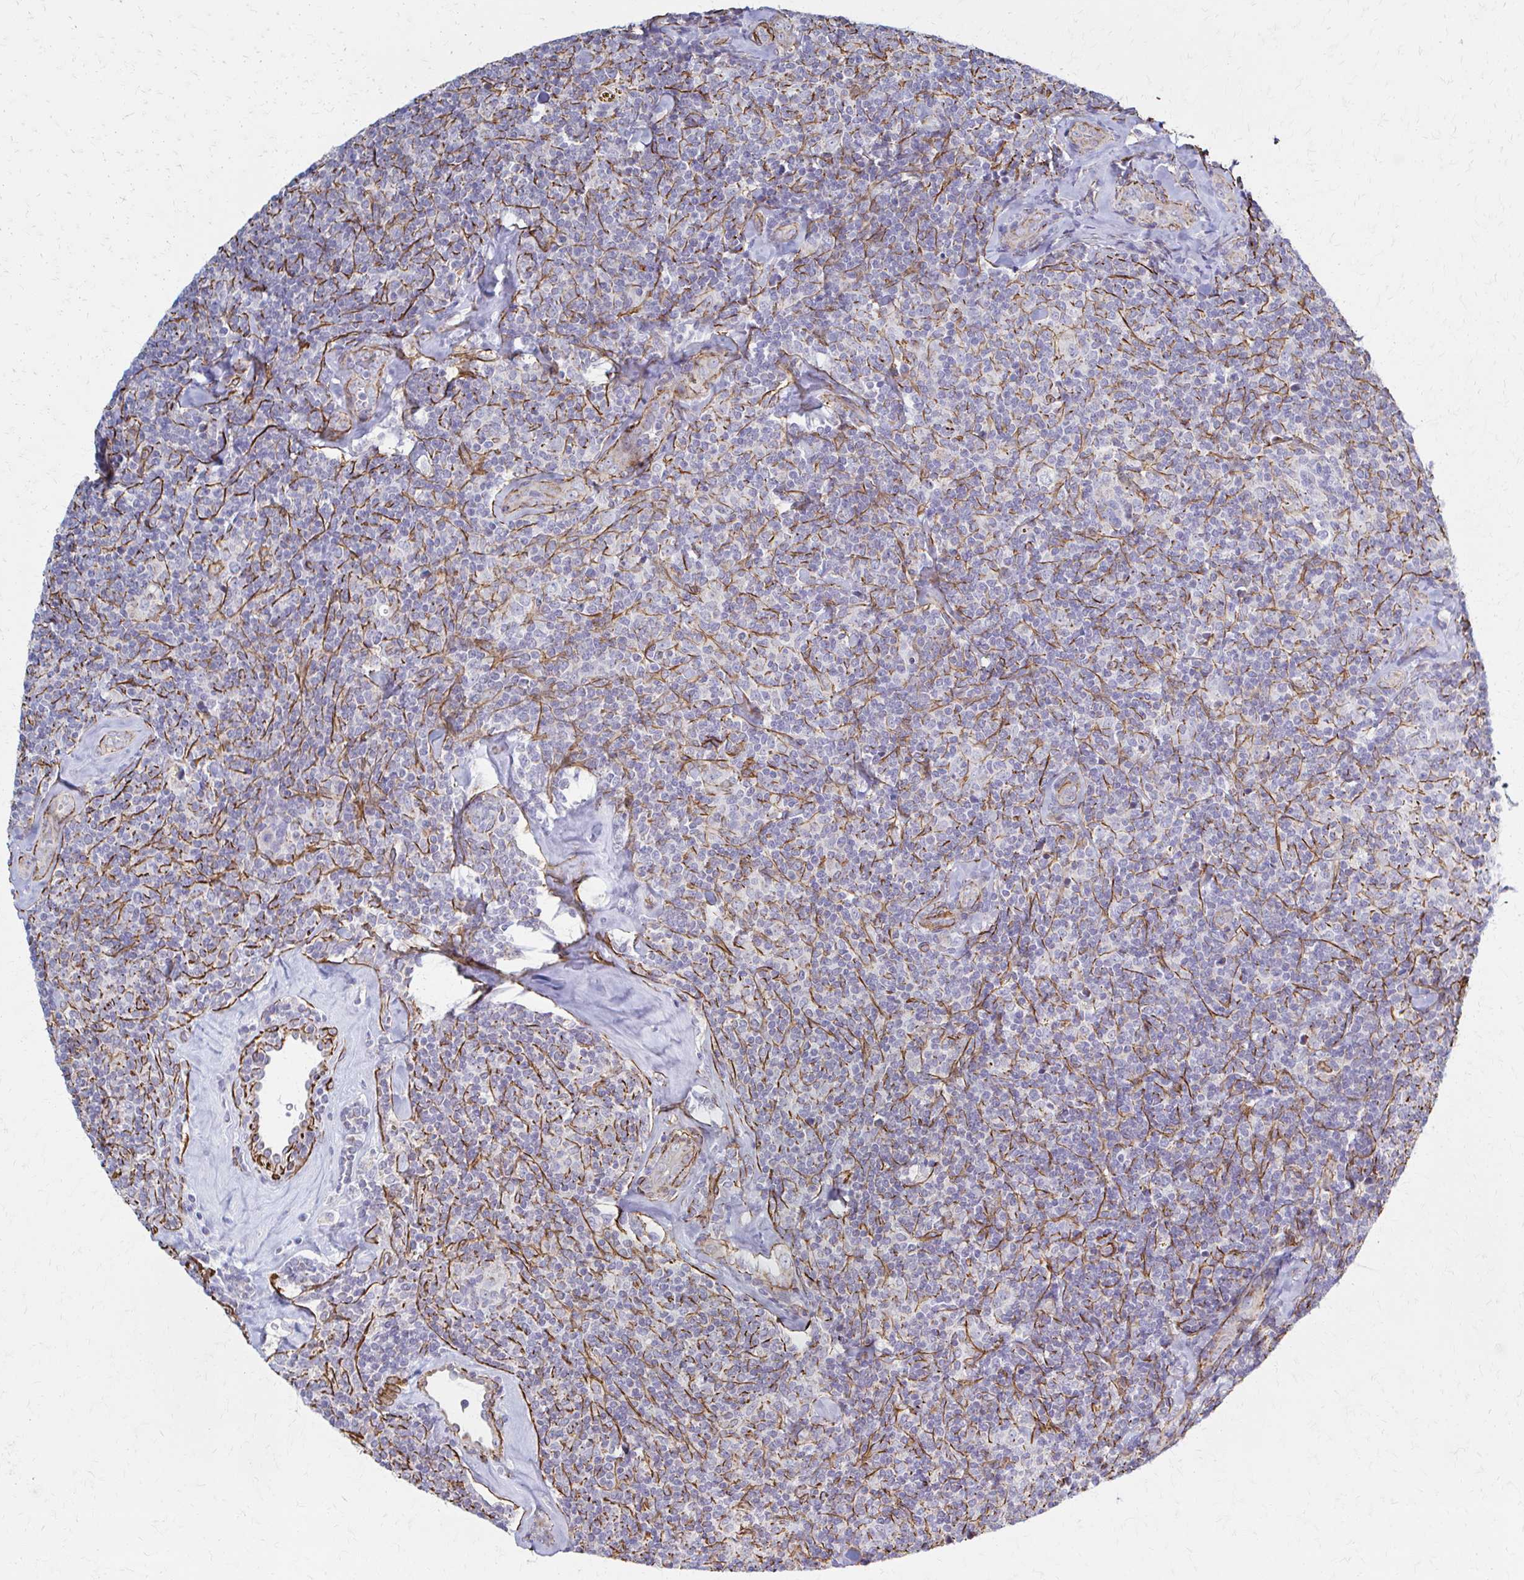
{"staining": {"intensity": "negative", "quantity": "none", "location": "none"}, "tissue": "lymphoma", "cell_type": "Tumor cells", "image_type": "cancer", "snomed": [{"axis": "morphology", "description": "Malignant lymphoma, non-Hodgkin's type, Low grade"}, {"axis": "topography", "description": "Lymph node"}], "caption": "Protein analysis of lymphoma displays no significant staining in tumor cells.", "gene": "TIMMDC1", "patient": {"sex": "female", "age": 56}}